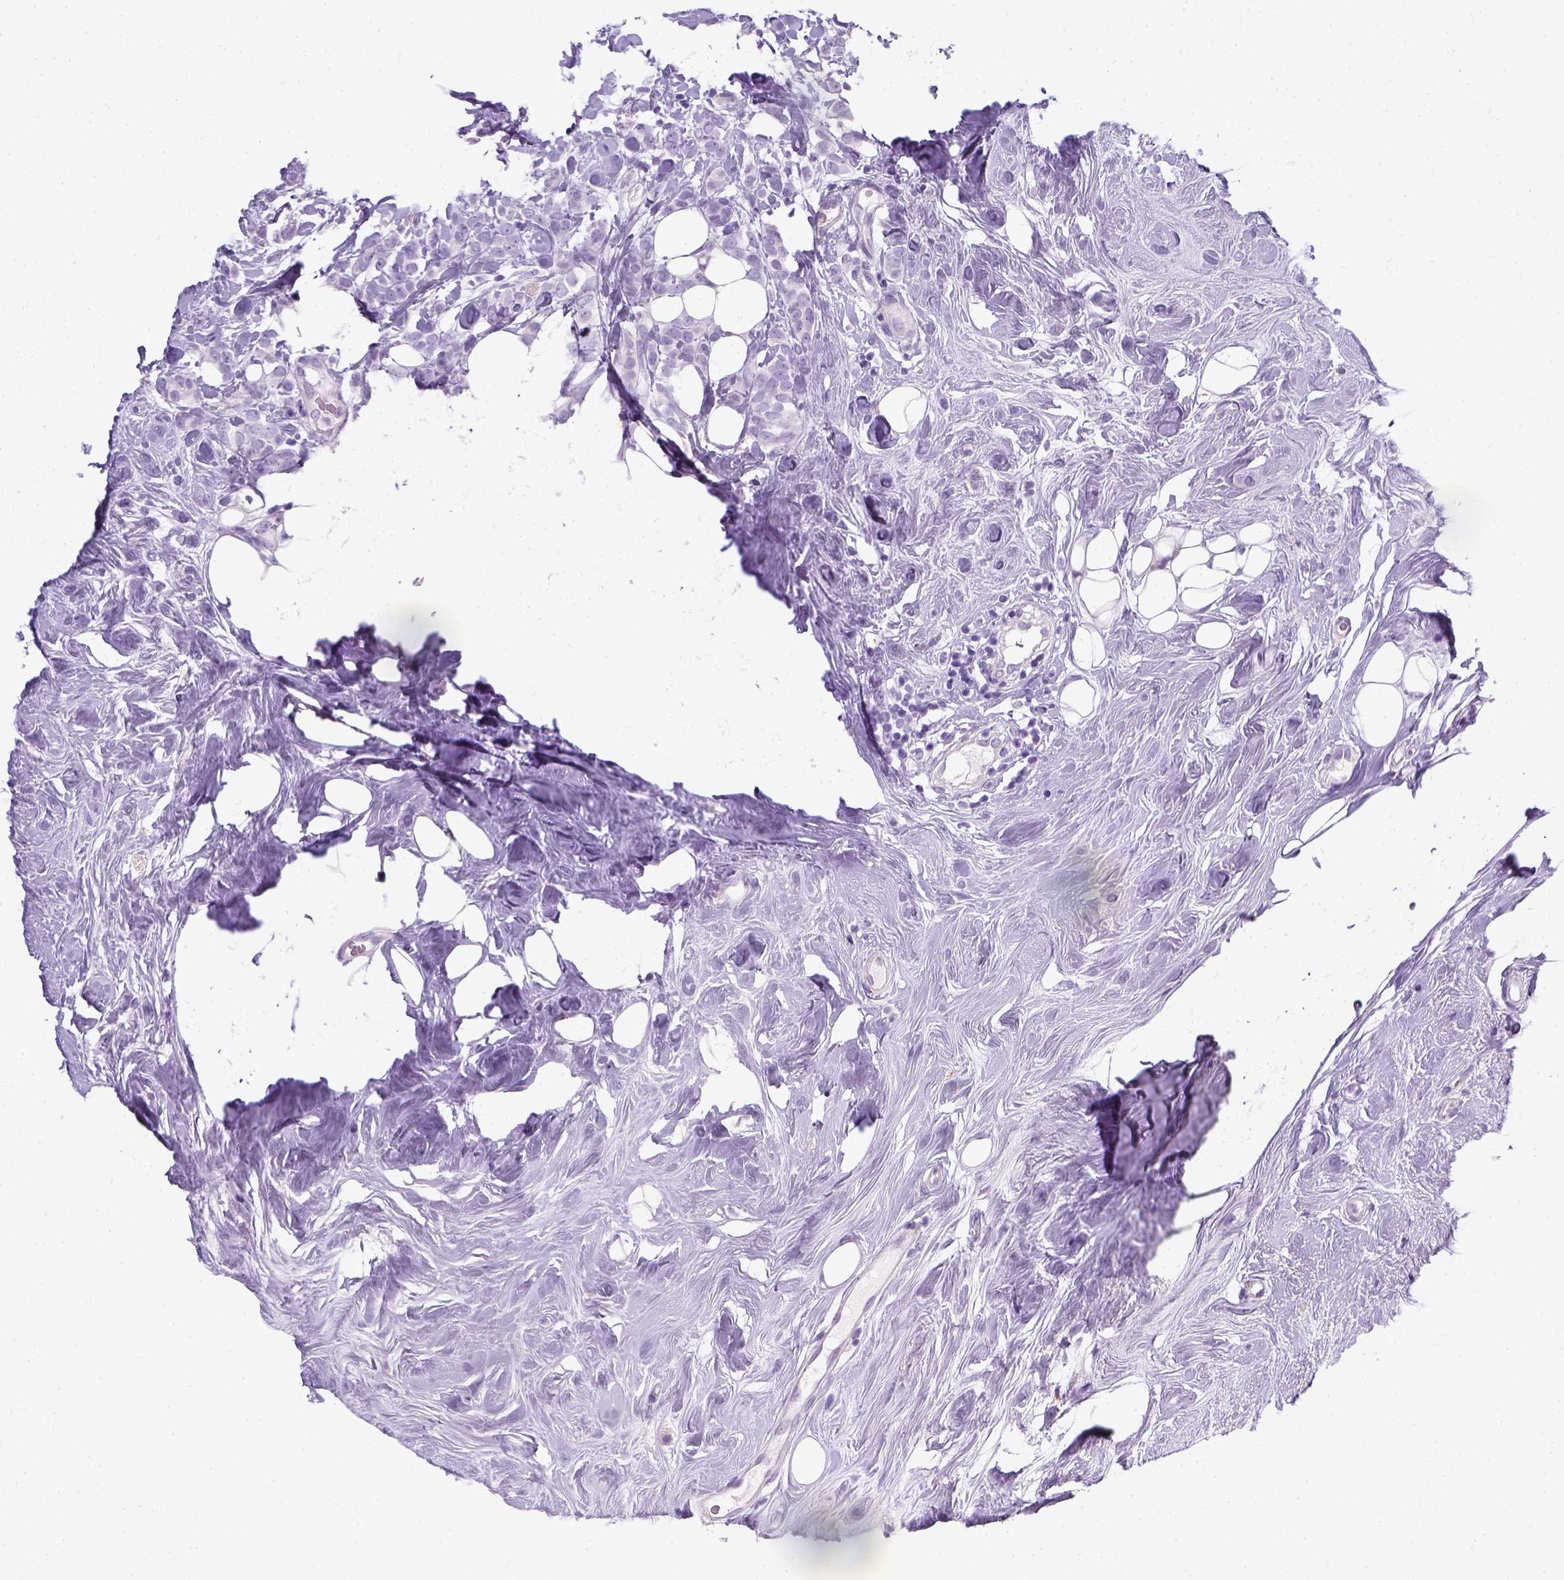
{"staining": {"intensity": "negative", "quantity": "none", "location": "none"}, "tissue": "breast cancer", "cell_type": "Tumor cells", "image_type": "cancer", "snomed": [{"axis": "morphology", "description": "Lobular carcinoma"}, {"axis": "topography", "description": "Breast"}], "caption": "Image shows no significant protein expression in tumor cells of breast cancer.", "gene": "KRT71", "patient": {"sex": "female", "age": 49}}